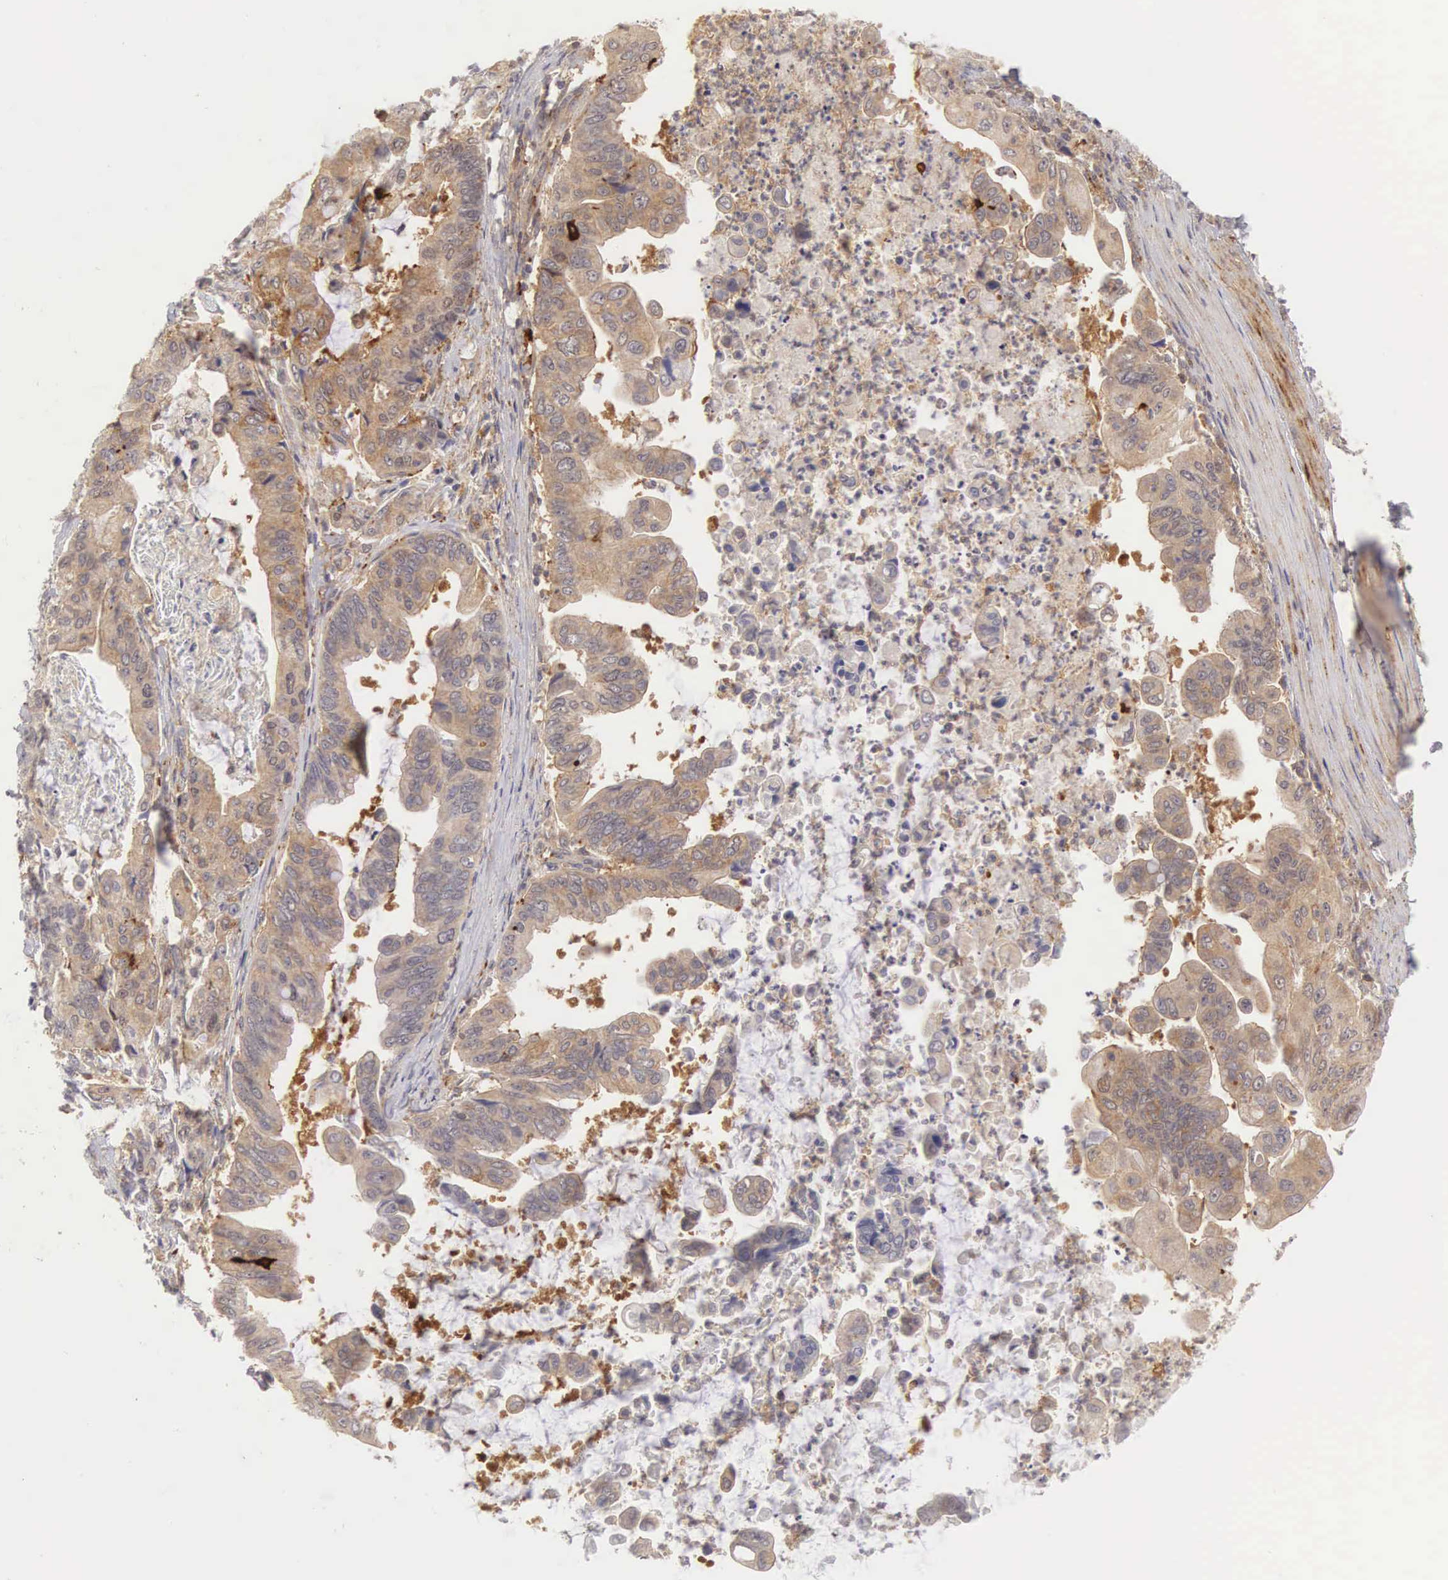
{"staining": {"intensity": "moderate", "quantity": ">75%", "location": "cytoplasmic/membranous"}, "tissue": "stomach cancer", "cell_type": "Tumor cells", "image_type": "cancer", "snomed": [{"axis": "morphology", "description": "Adenocarcinoma, NOS"}, {"axis": "topography", "description": "Stomach, upper"}], "caption": "Stomach cancer stained with immunohistochemistry (IHC) displays moderate cytoplasmic/membranous positivity in about >75% of tumor cells.", "gene": "CD1A", "patient": {"sex": "male", "age": 80}}